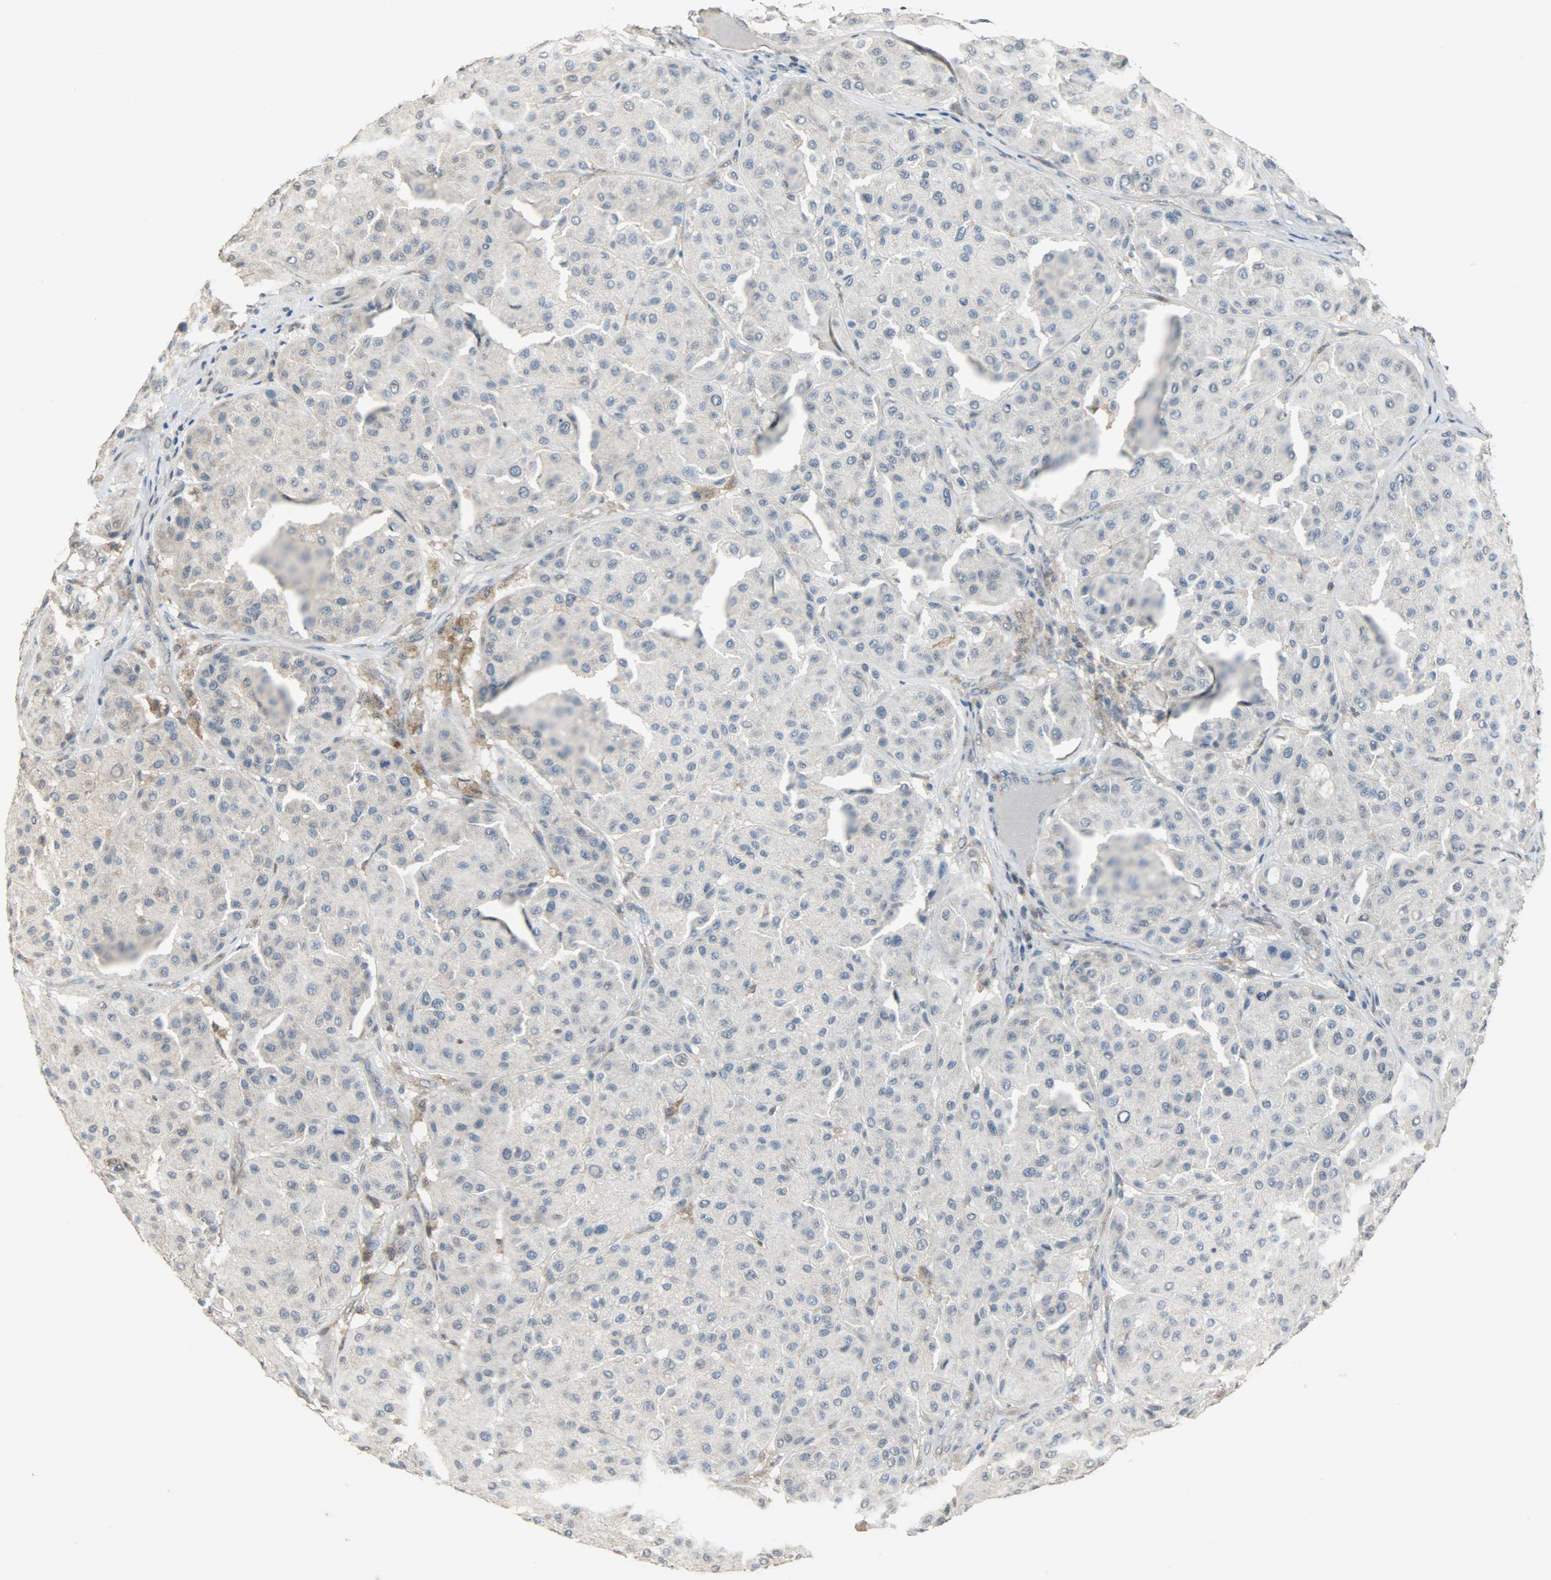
{"staining": {"intensity": "negative", "quantity": "none", "location": "none"}, "tissue": "melanoma", "cell_type": "Tumor cells", "image_type": "cancer", "snomed": [{"axis": "morphology", "description": "Normal tissue, NOS"}, {"axis": "morphology", "description": "Malignant melanoma, Metastatic site"}, {"axis": "topography", "description": "Skin"}], "caption": "Immunohistochemical staining of human melanoma shows no significant expression in tumor cells.", "gene": "TRIM21", "patient": {"sex": "male", "age": 41}}